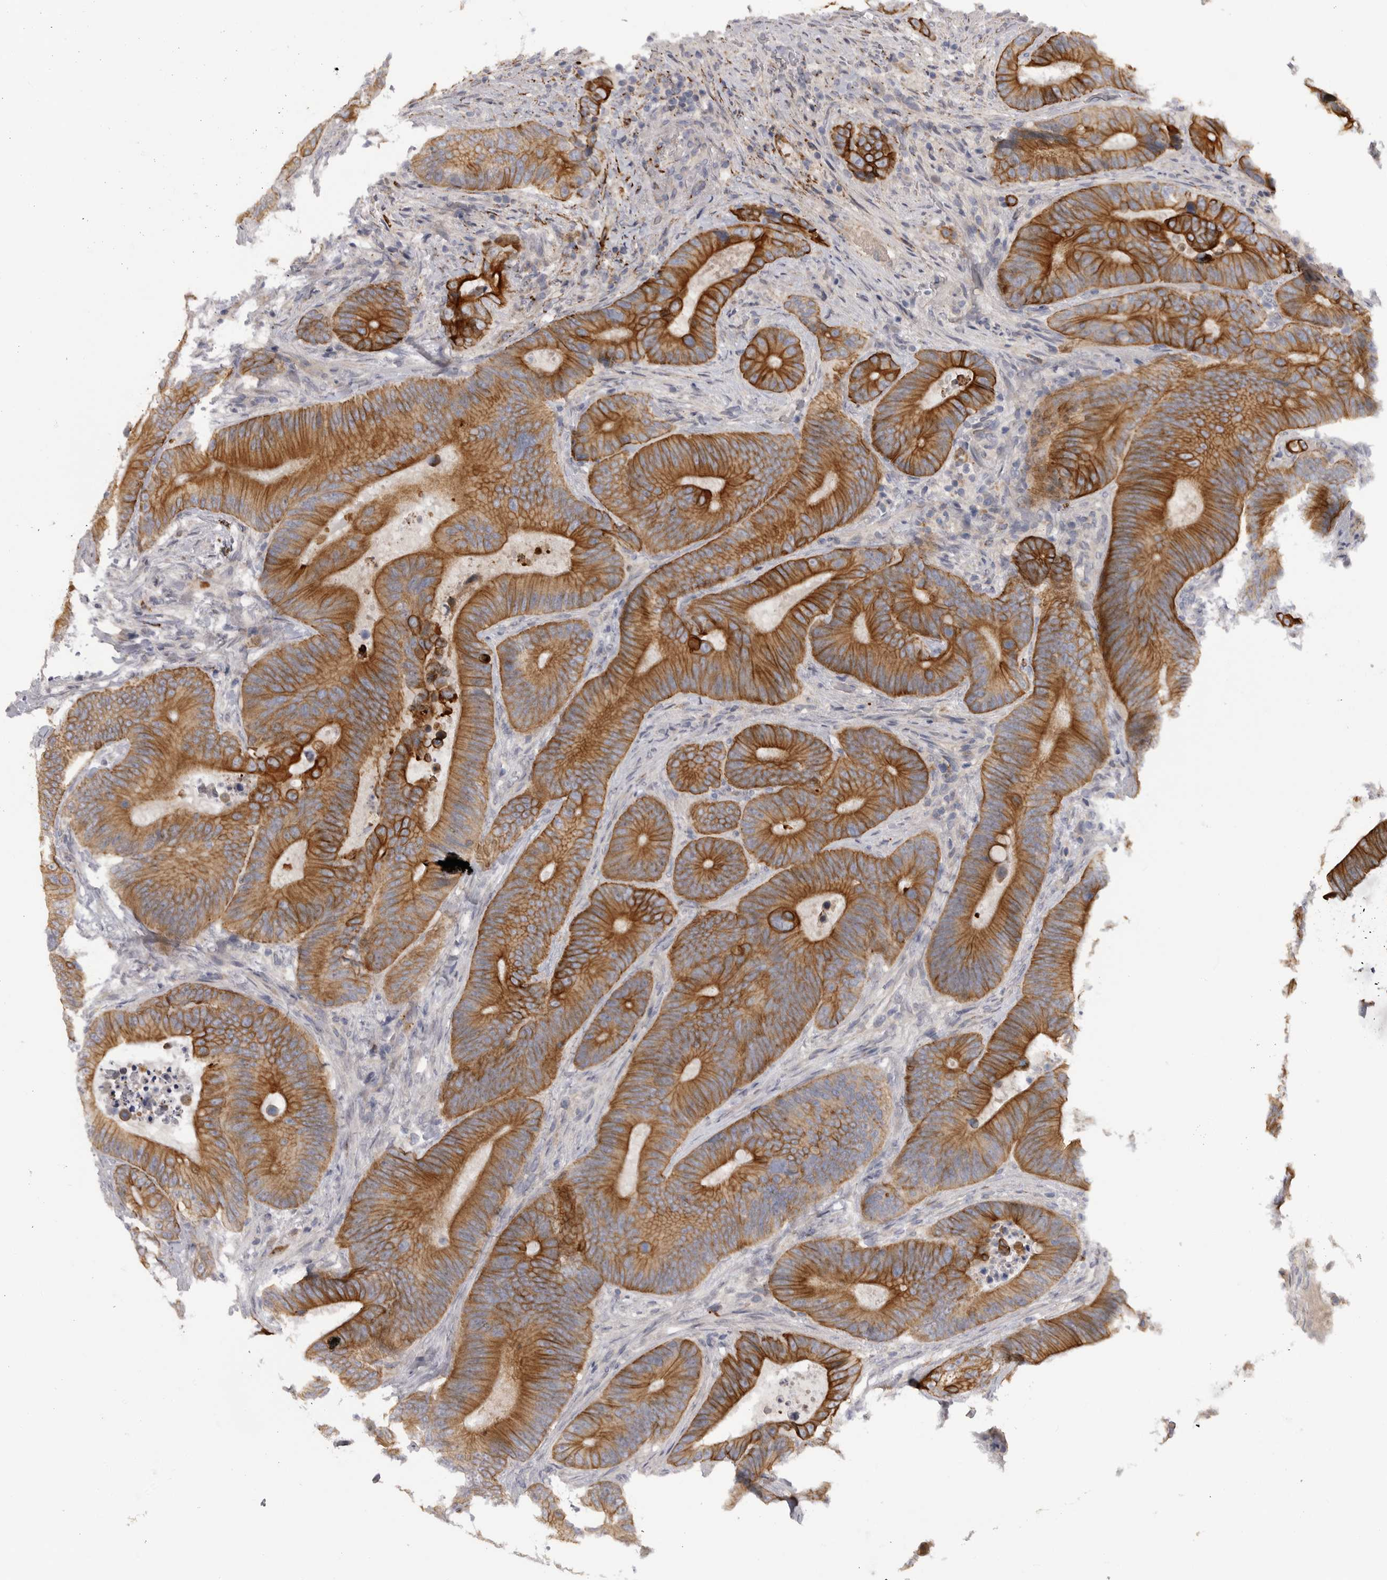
{"staining": {"intensity": "moderate", "quantity": ">75%", "location": "cytoplasmic/membranous"}, "tissue": "colorectal cancer", "cell_type": "Tumor cells", "image_type": "cancer", "snomed": [{"axis": "morphology", "description": "Adenocarcinoma, NOS"}, {"axis": "topography", "description": "Colon"}], "caption": "The image exhibits staining of colorectal cancer, revealing moderate cytoplasmic/membranous protein staining (brown color) within tumor cells. Immunohistochemistry (ihc) stains the protein of interest in brown and the nuclei are stained blue.", "gene": "DHDDS", "patient": {"sex": "male", "age": 83}}